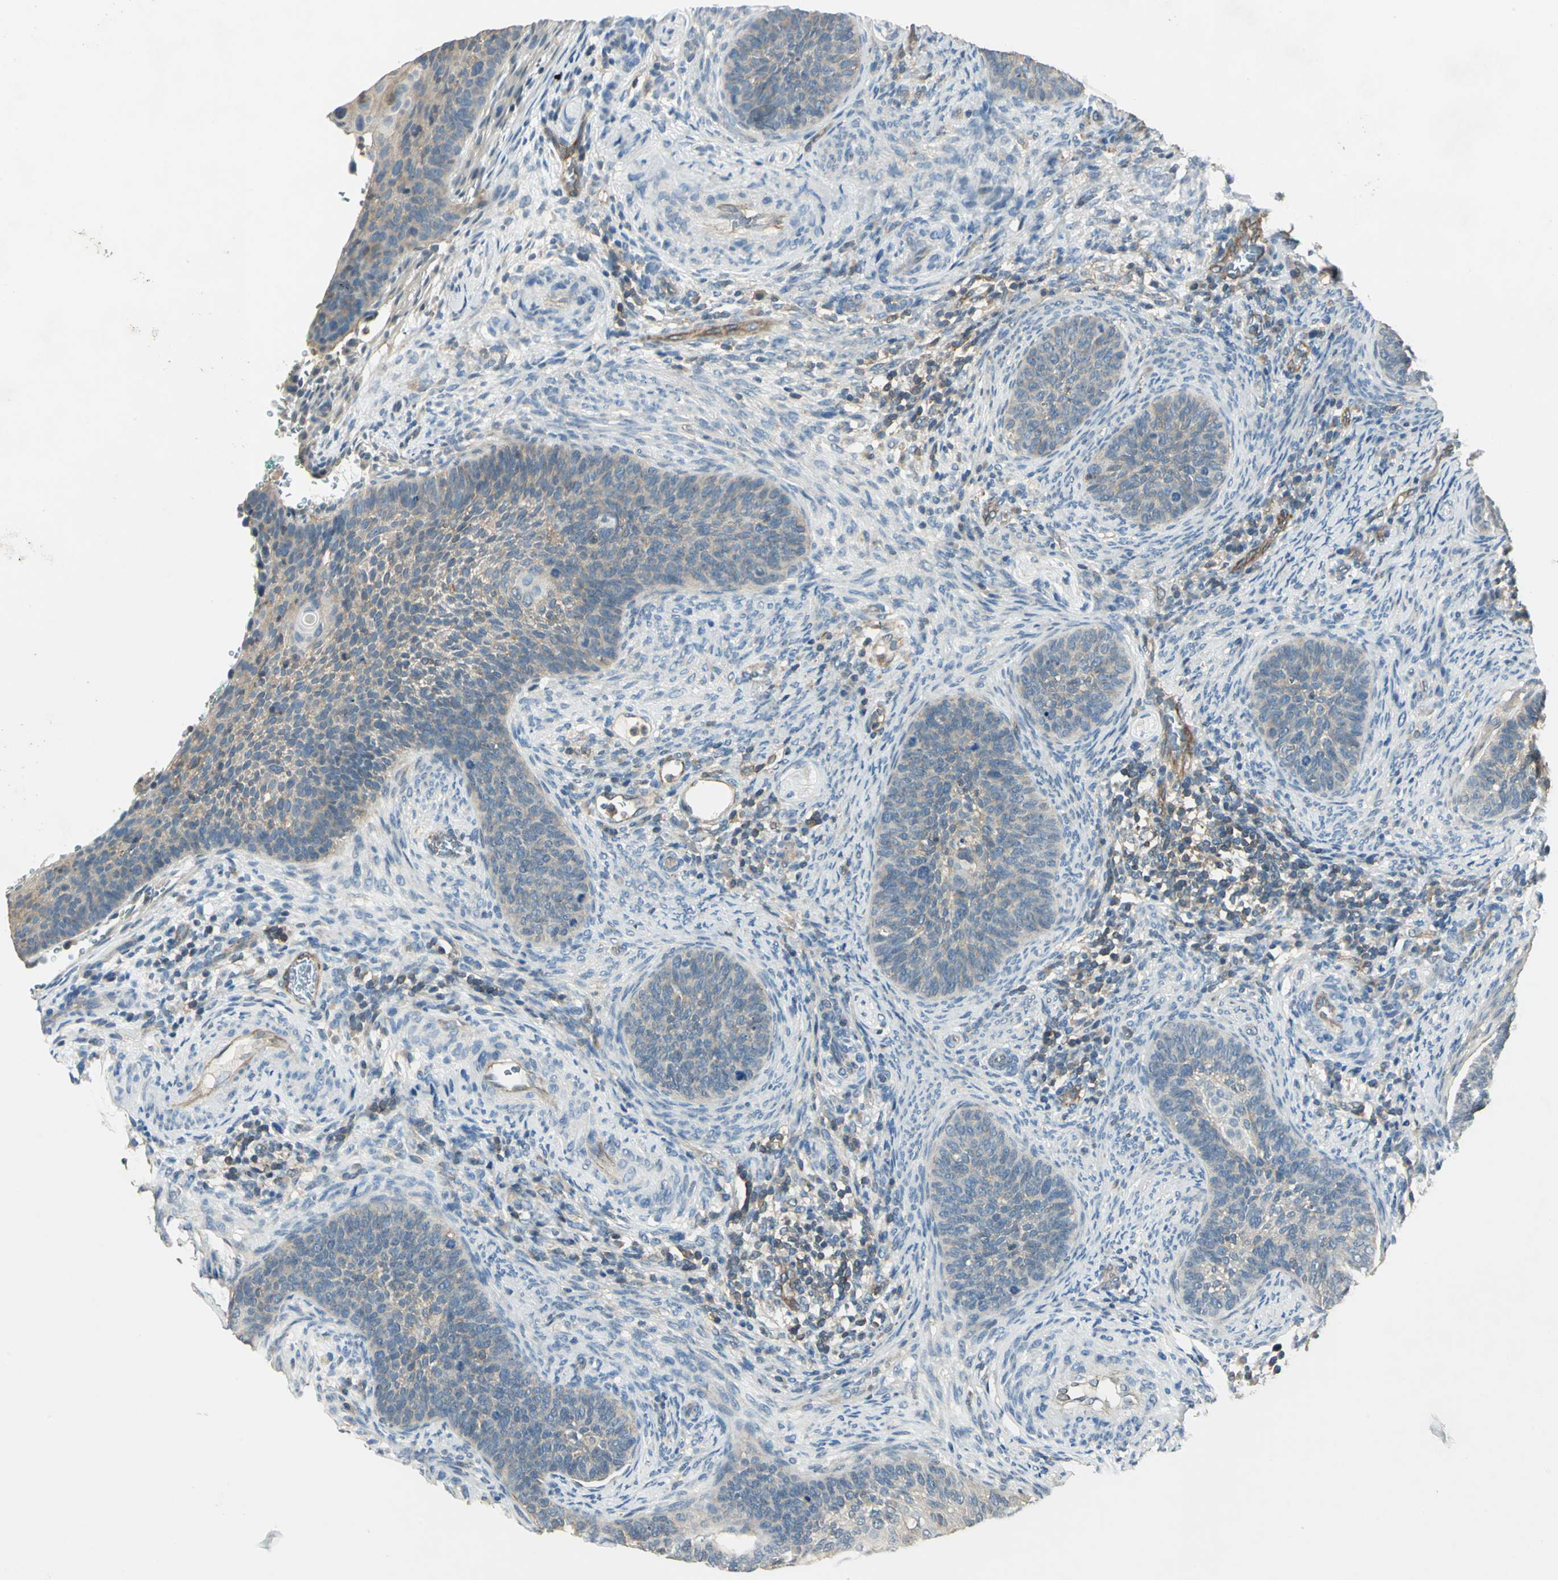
{"staining": {"intensity": "weak", "quantity": "25%-75%", "location": "cytoplasmic/membranous"}, "tissue": "cervical cancer", "cell_type": "Tumor cells", "image_type": "cancer", "snomed": [{"axis": "morphology", "description": "Squamous cell carcinoma, NOS"}, {"axis": "topography", "description": "Cervix"}], "caption": "Protein expression by immunohistochemistry reveals weak cytoplasmic/membranous expression in approximately 25%-75% of tumor cells in cervical squamous cell carcinoma.", "gene": "RAPGEF1", "patient": {"sex": "female", "age": 33}}